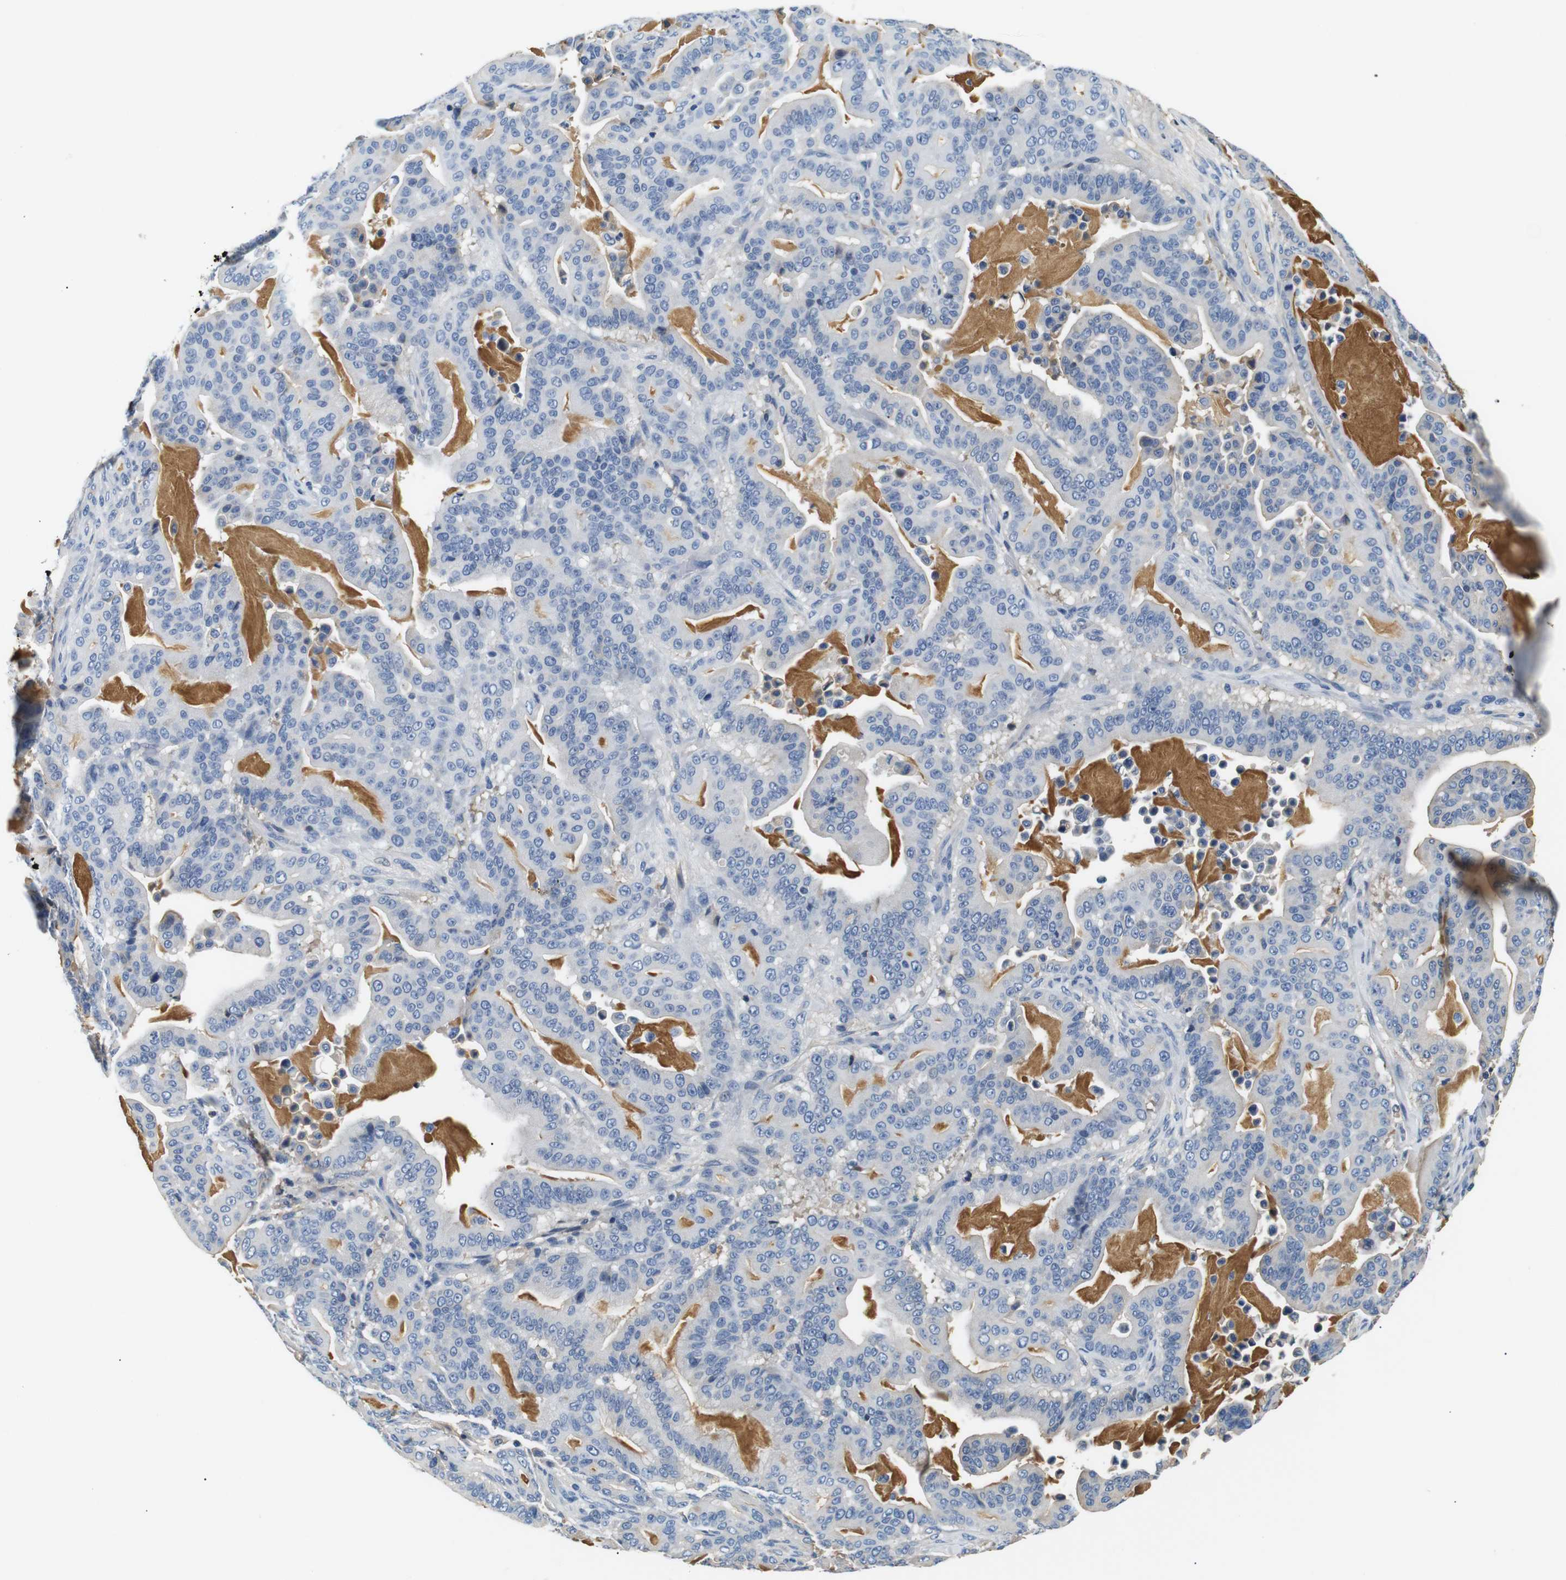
{"staining": {"intensity": "negative", "quantity": "none", "location": "none"}, "tissue": "pancreatic cancer", "cell_type": "Tumor cells", "image_type": "cancer", "snomed": [{"axis": "morphology", "description": "Adenocarcinoma, NOS"}, {"axis": "topography", "description": "Pancreas"}], "caption": "Immunohistochemical staining of pancreatic adenocarcinoma reveals no significant expression in tumor cells. The staining is performed using DAB (3,3'-diaminobenzidine) brown chromogen with nuclei counter-stained in using hematoxylin.", "gene": "LHCGR", "patient": {"sex": "male", "age": 63}}